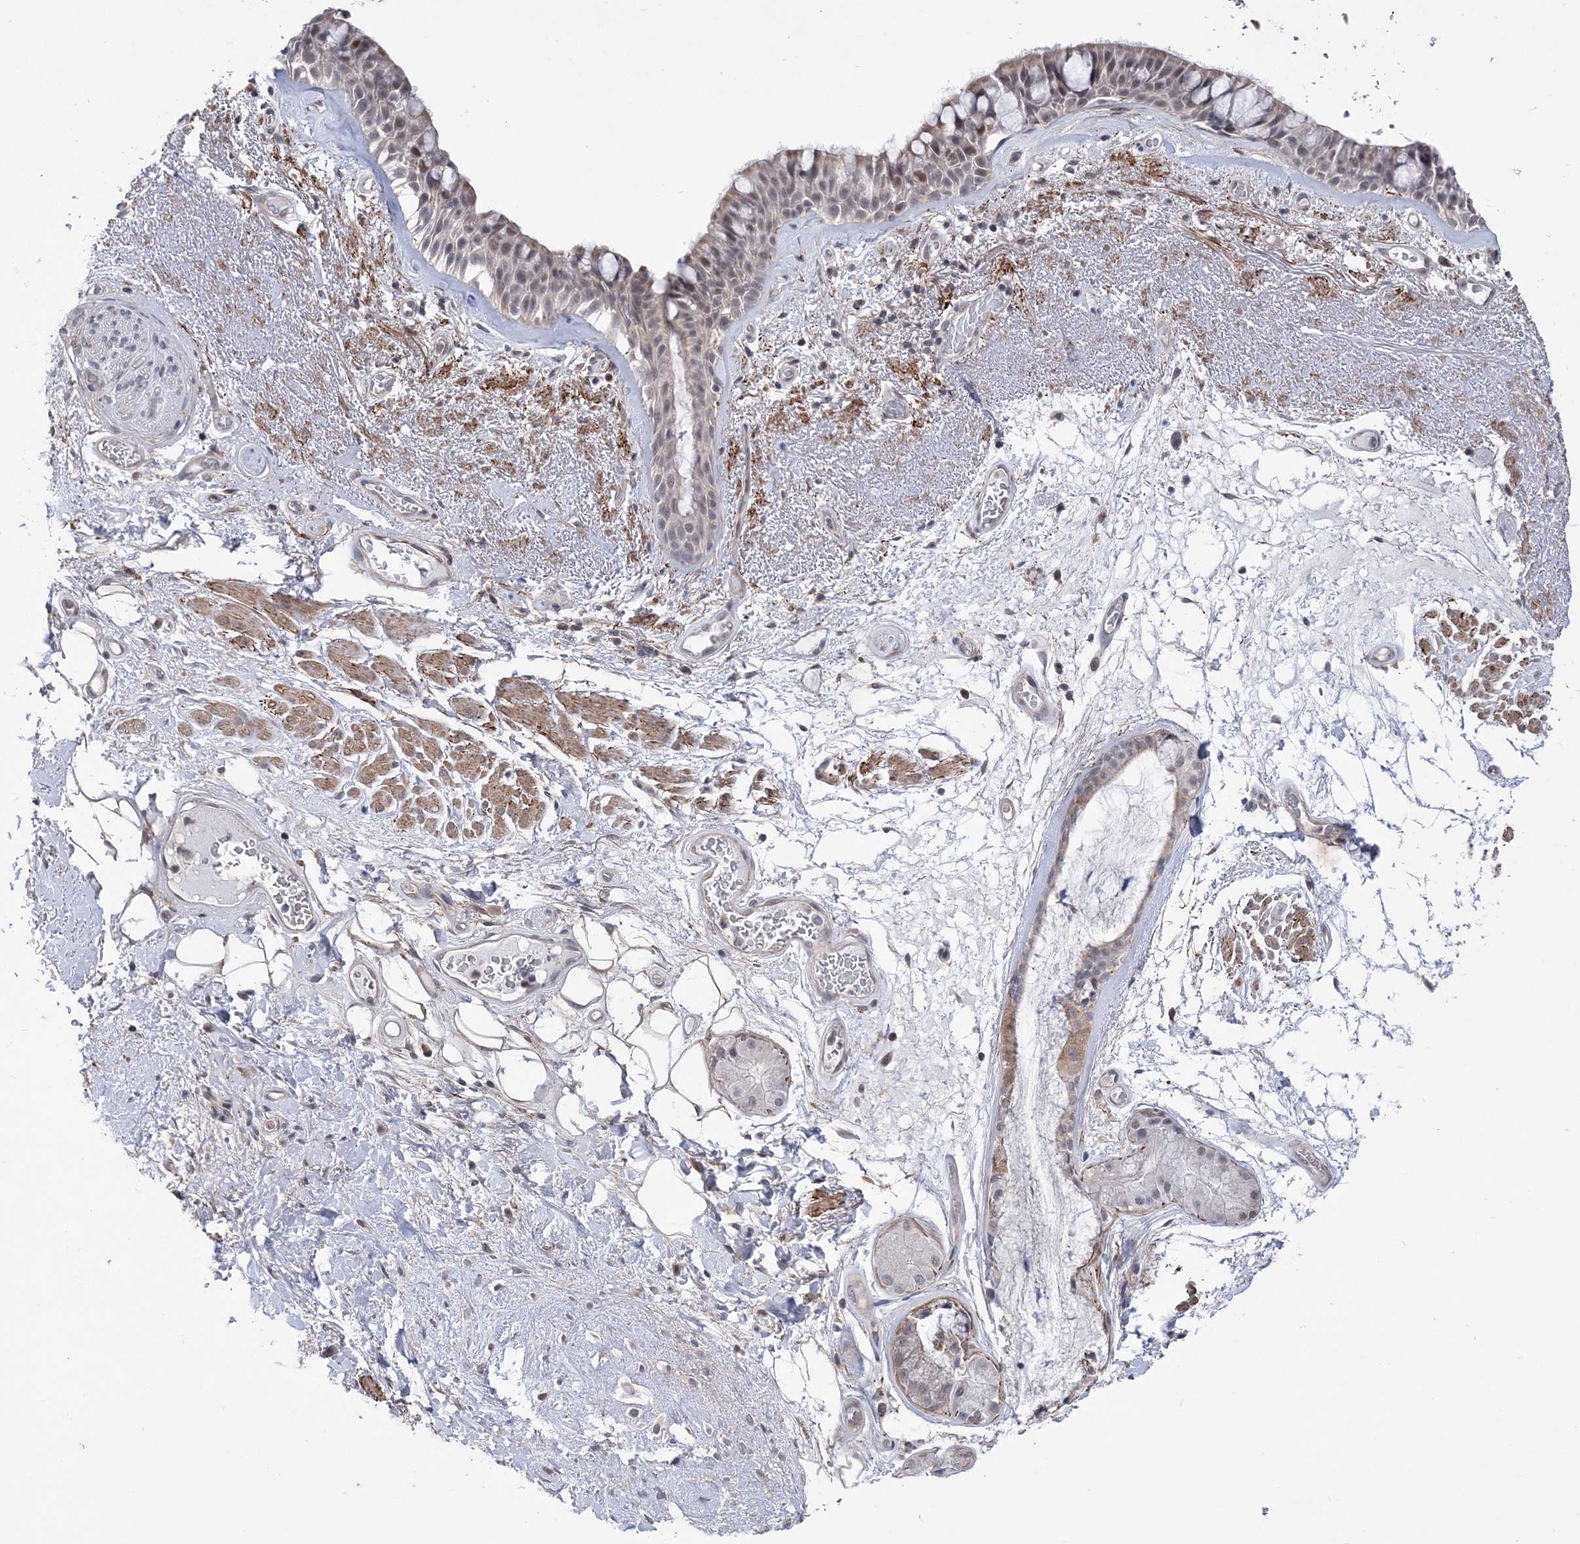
{"staining": {"intensity": "weak", "quantity": "25%-75%", "location": "nuclear"}, "tissue": "bronchus", "cell_type": "Respiratory epithelial cells", "image_type": "normal", "snomed": [{"axis": "morphology", "description": "Normal tissue, NOS"}, {"axis": "morphology", "description": "Squamous cell carcinoma, NOS"}, {"axis": "topography", "description": "Lymph node"}, {"axis": "topography", "description": "Bronchus"}, {"axis": "topography", "description": "Lung"}], "caption": "Immunohistochemical staining of normal human bronchus displays low levels of weak nuclear staining in approximately 25%-75% of respiratory epithelial cells.", "gene": "BOD1L1", "patient": {"sex": "male", "age": 66}}